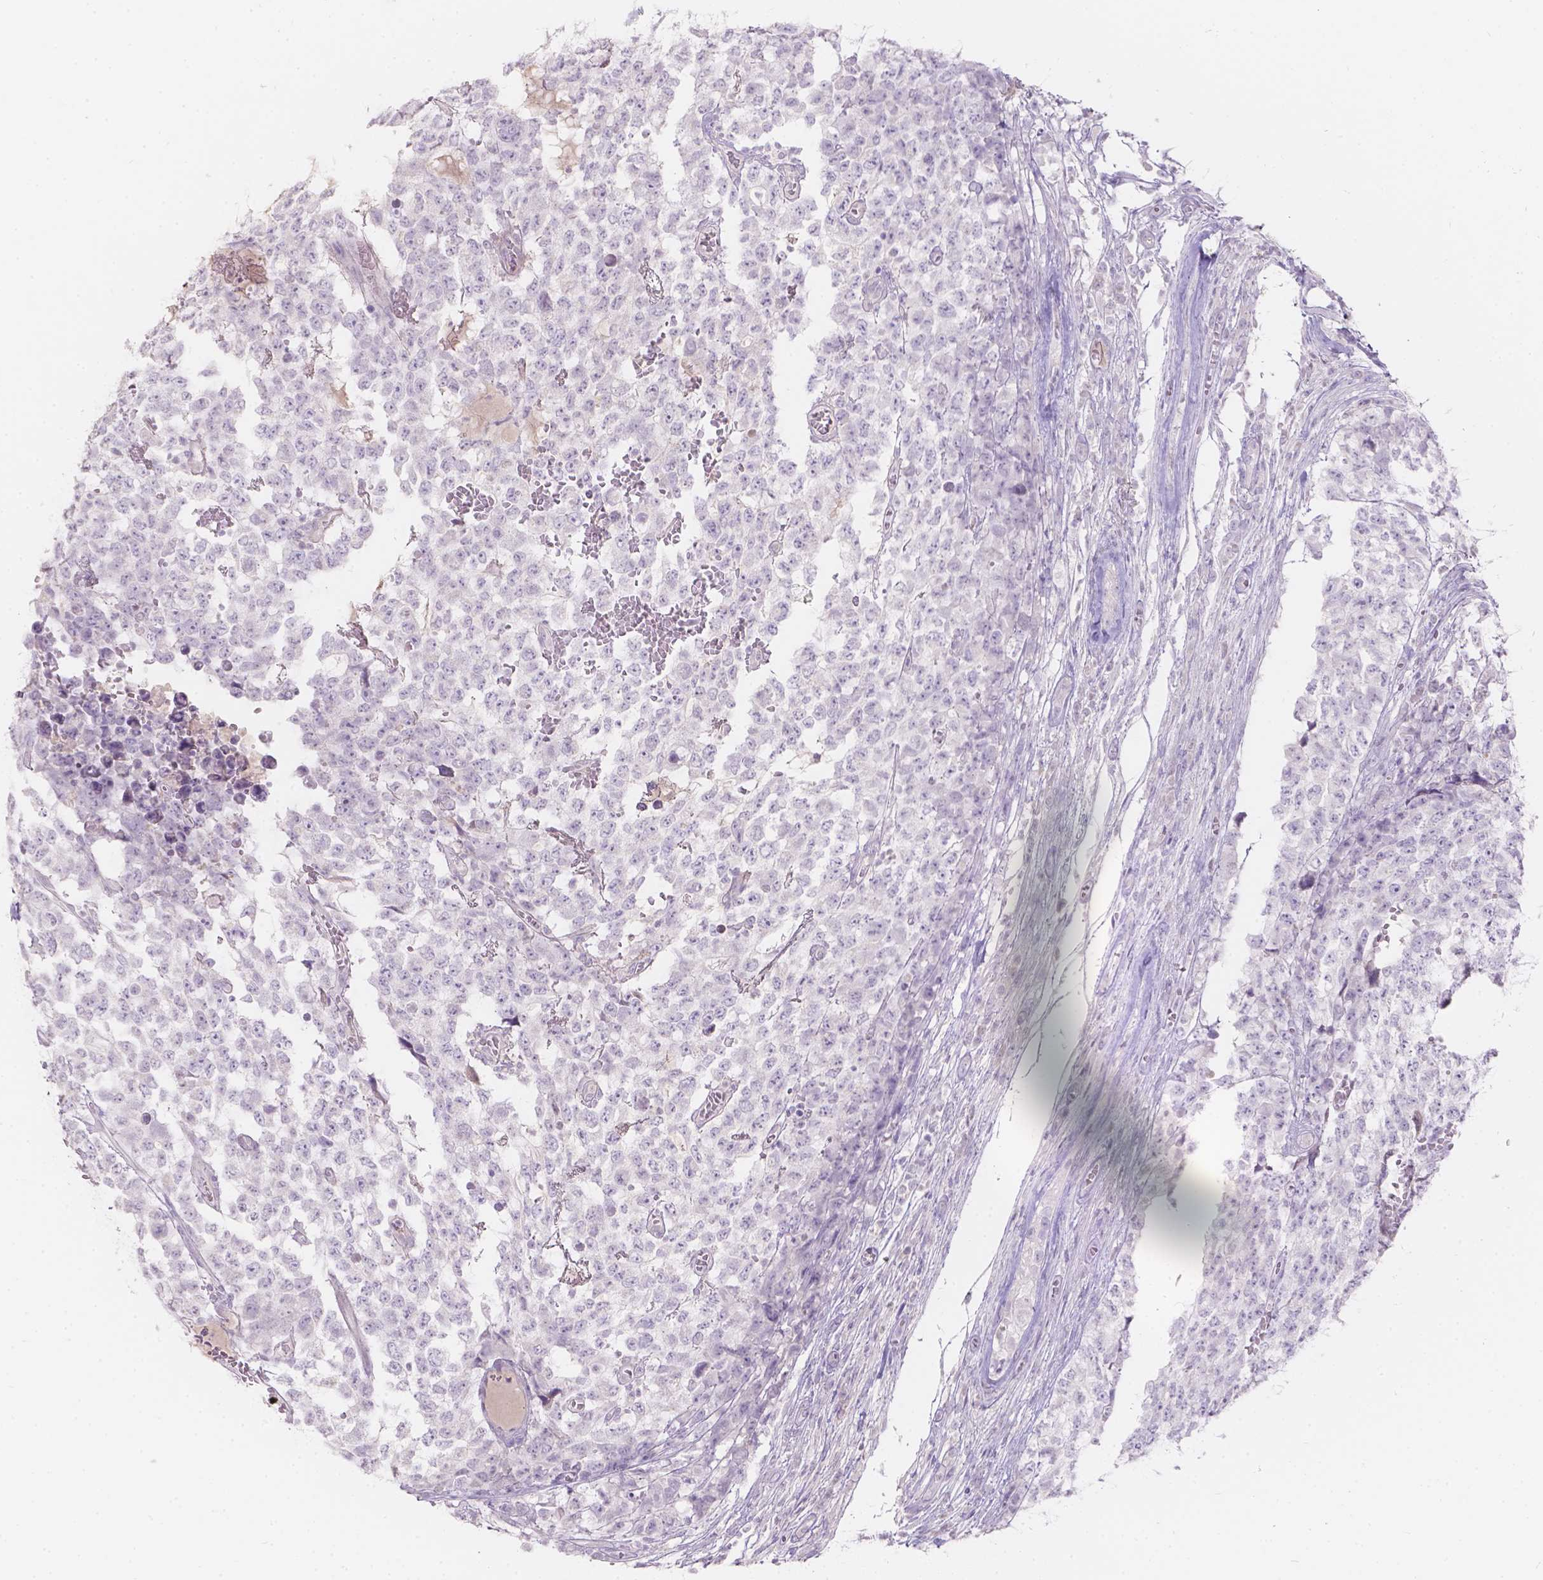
{"staining": {"intensity": "negative", "quantity": "none", "location": "none"}, "tissue": "testis cancer", "cell_type": "Tumor cells", "image_type": "cancer", "snomed": [{"axis": "morphology", "description": "Carcinoma, Embryonal, NOS"}, {"axis": "topography", "description": "Testis"}], "caption": "Immunohistochemical staining of testis embryonal carcinoma exhibits no significant positivity in tumor cells.", "gene": "HTN3", "patient": {"sex": "male", "age": 23}}